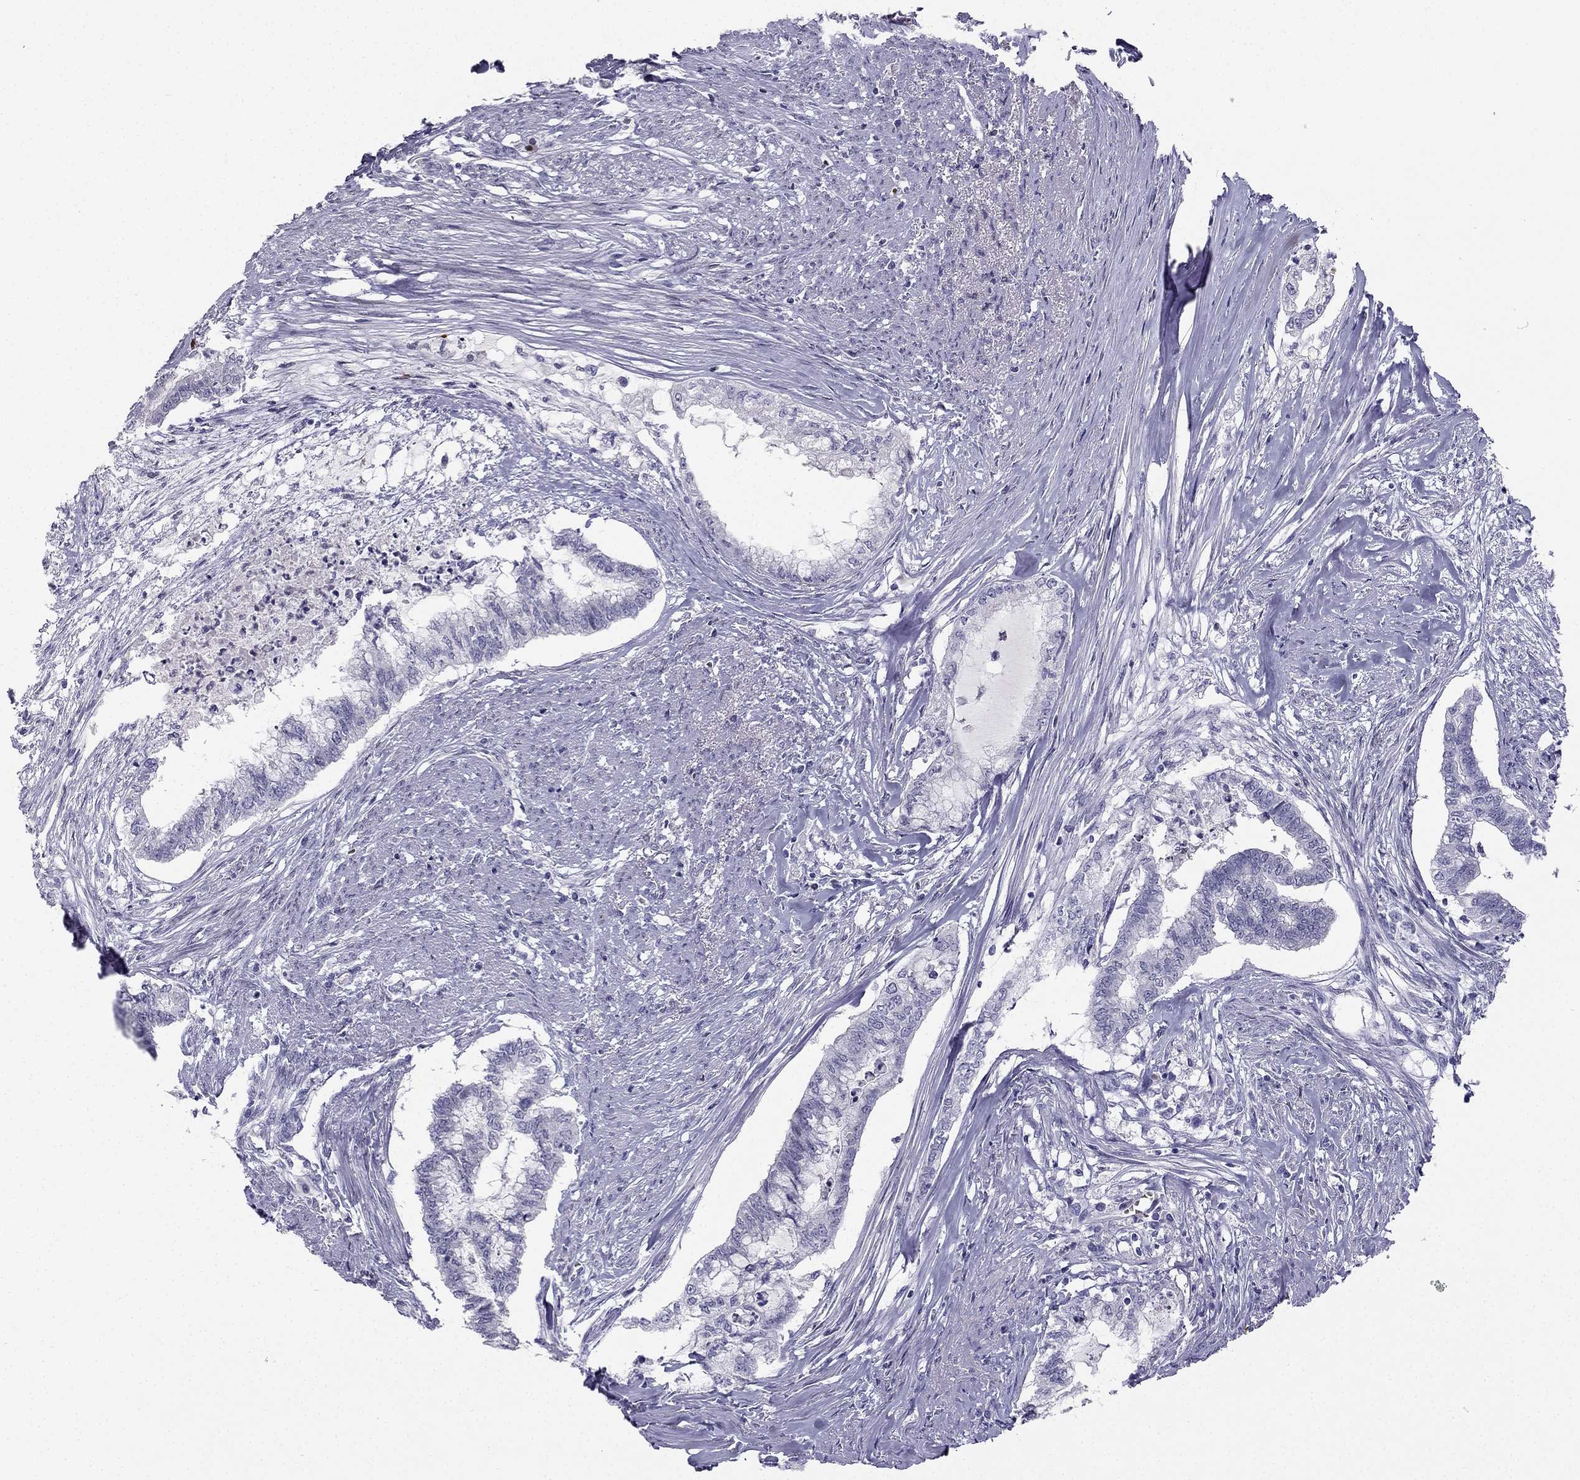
{"staining": {"intensity": "negative", "quantity": "none", "location": "none"}, "tissue": "endometrial cancer", "cell_type": "Tumor cells", "image_type": "cancer", "snomed": [{"axis": "morphology", "description": "Adenocarcinoma, NOS"}, {"axis": "topography", "description": "Endometrium"}], "caption": "Human endometrial adenocarcinoma stained for a protein using IHC demonstrates no staining in tumor cells.", "gene": "RSPH14", "patient": {"sex": "female", "age": 79}}